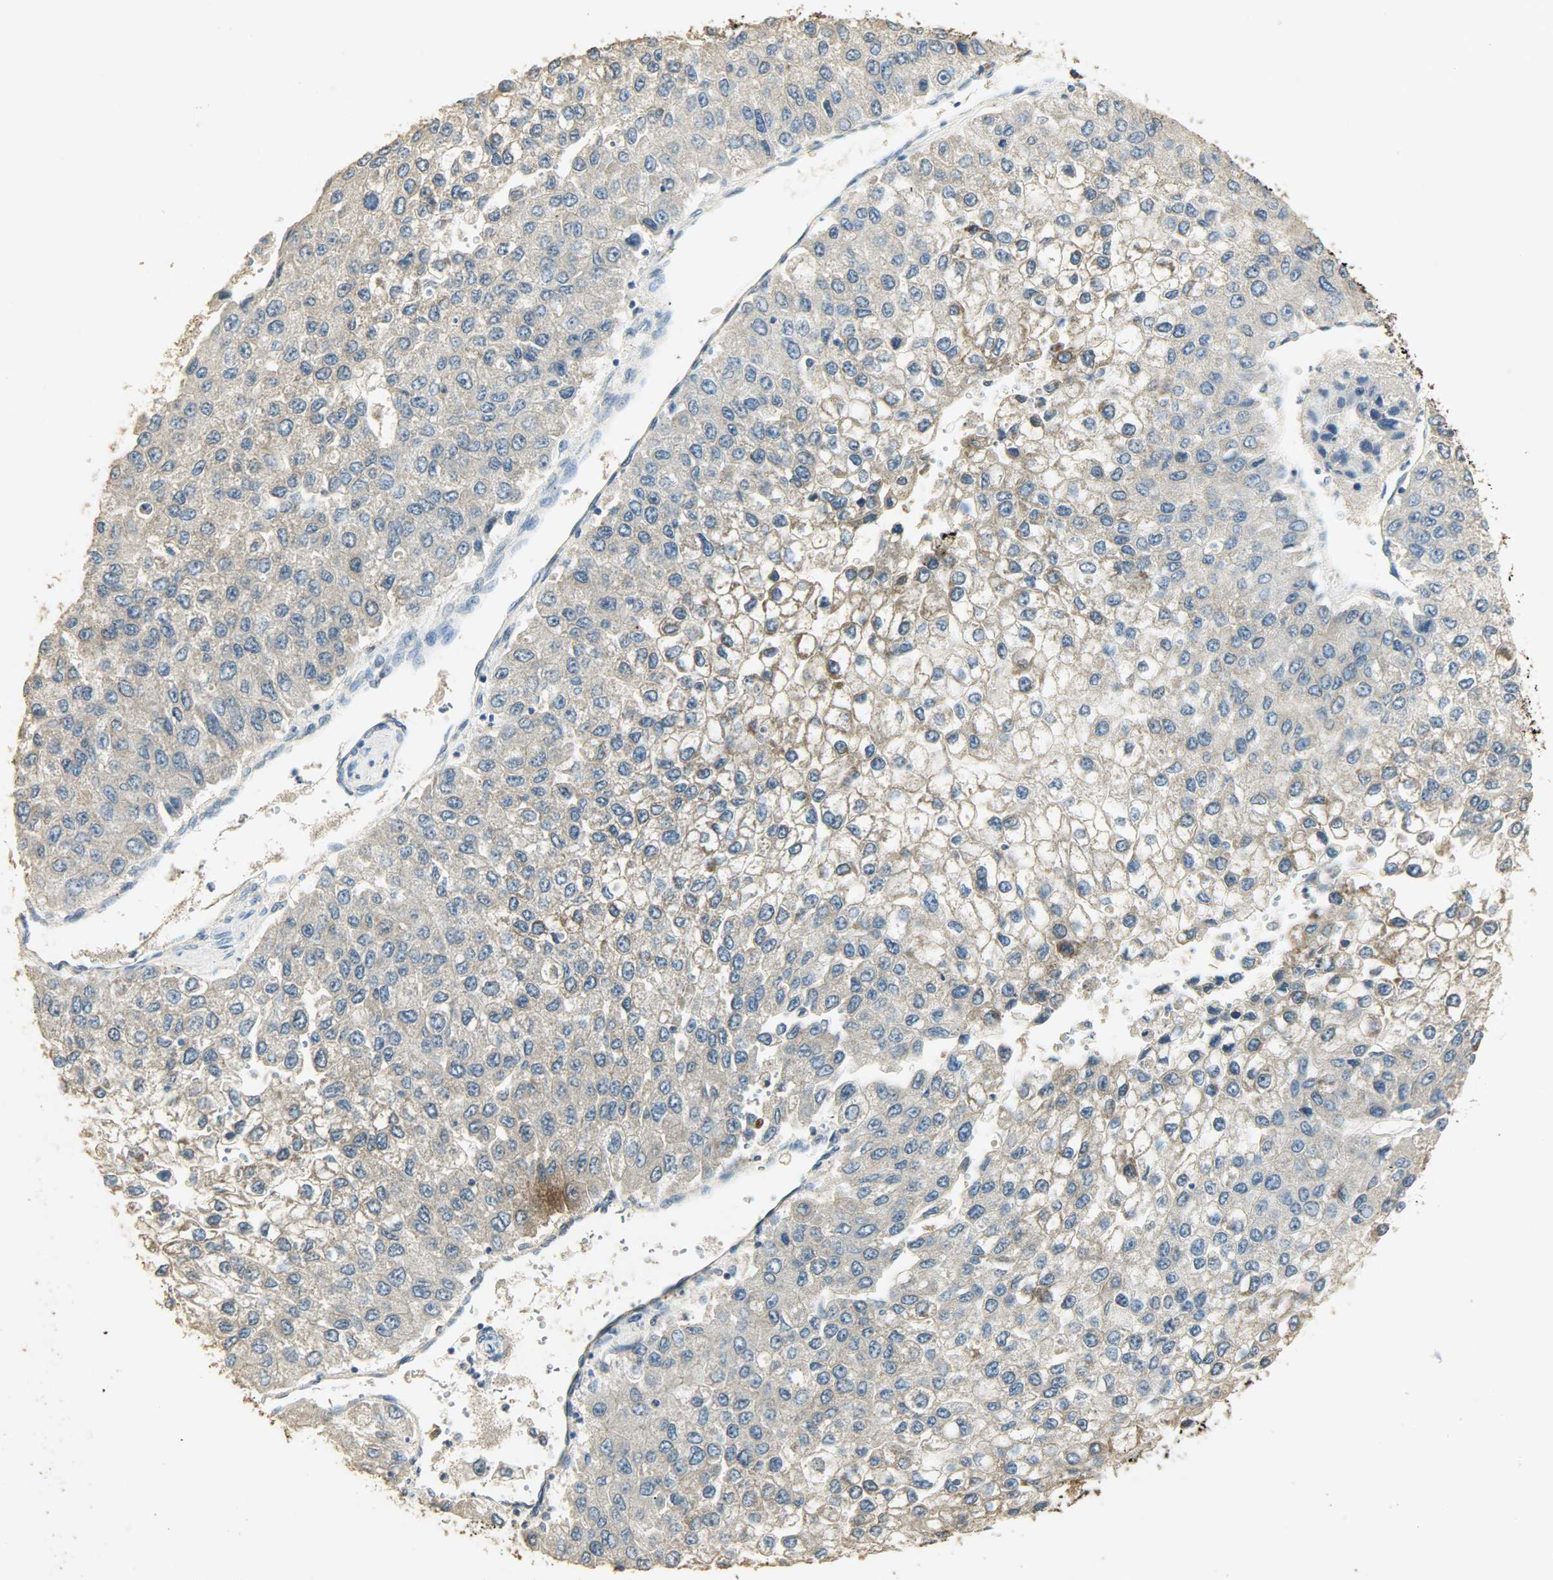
{"staining": {"intensity": "weak", "quantity": "<25%", "location": "cytoplasmic/membranous"}, "tissue": "liver cancer", "cell_type": "Tumor cells", "image_type": "cancer", "snomed": [{"axis": "morphology", "description": "Carcinoma, Hepatocellular, NOS"}, {"axis": "topography", "description": "Liver"}], "caption": "Protein analysis of liver hepatocellular carcinoma exhibits no significant staining in tumor cells.", "gene": "ASB9", "patient": {"sex": "female", "age": 66}}